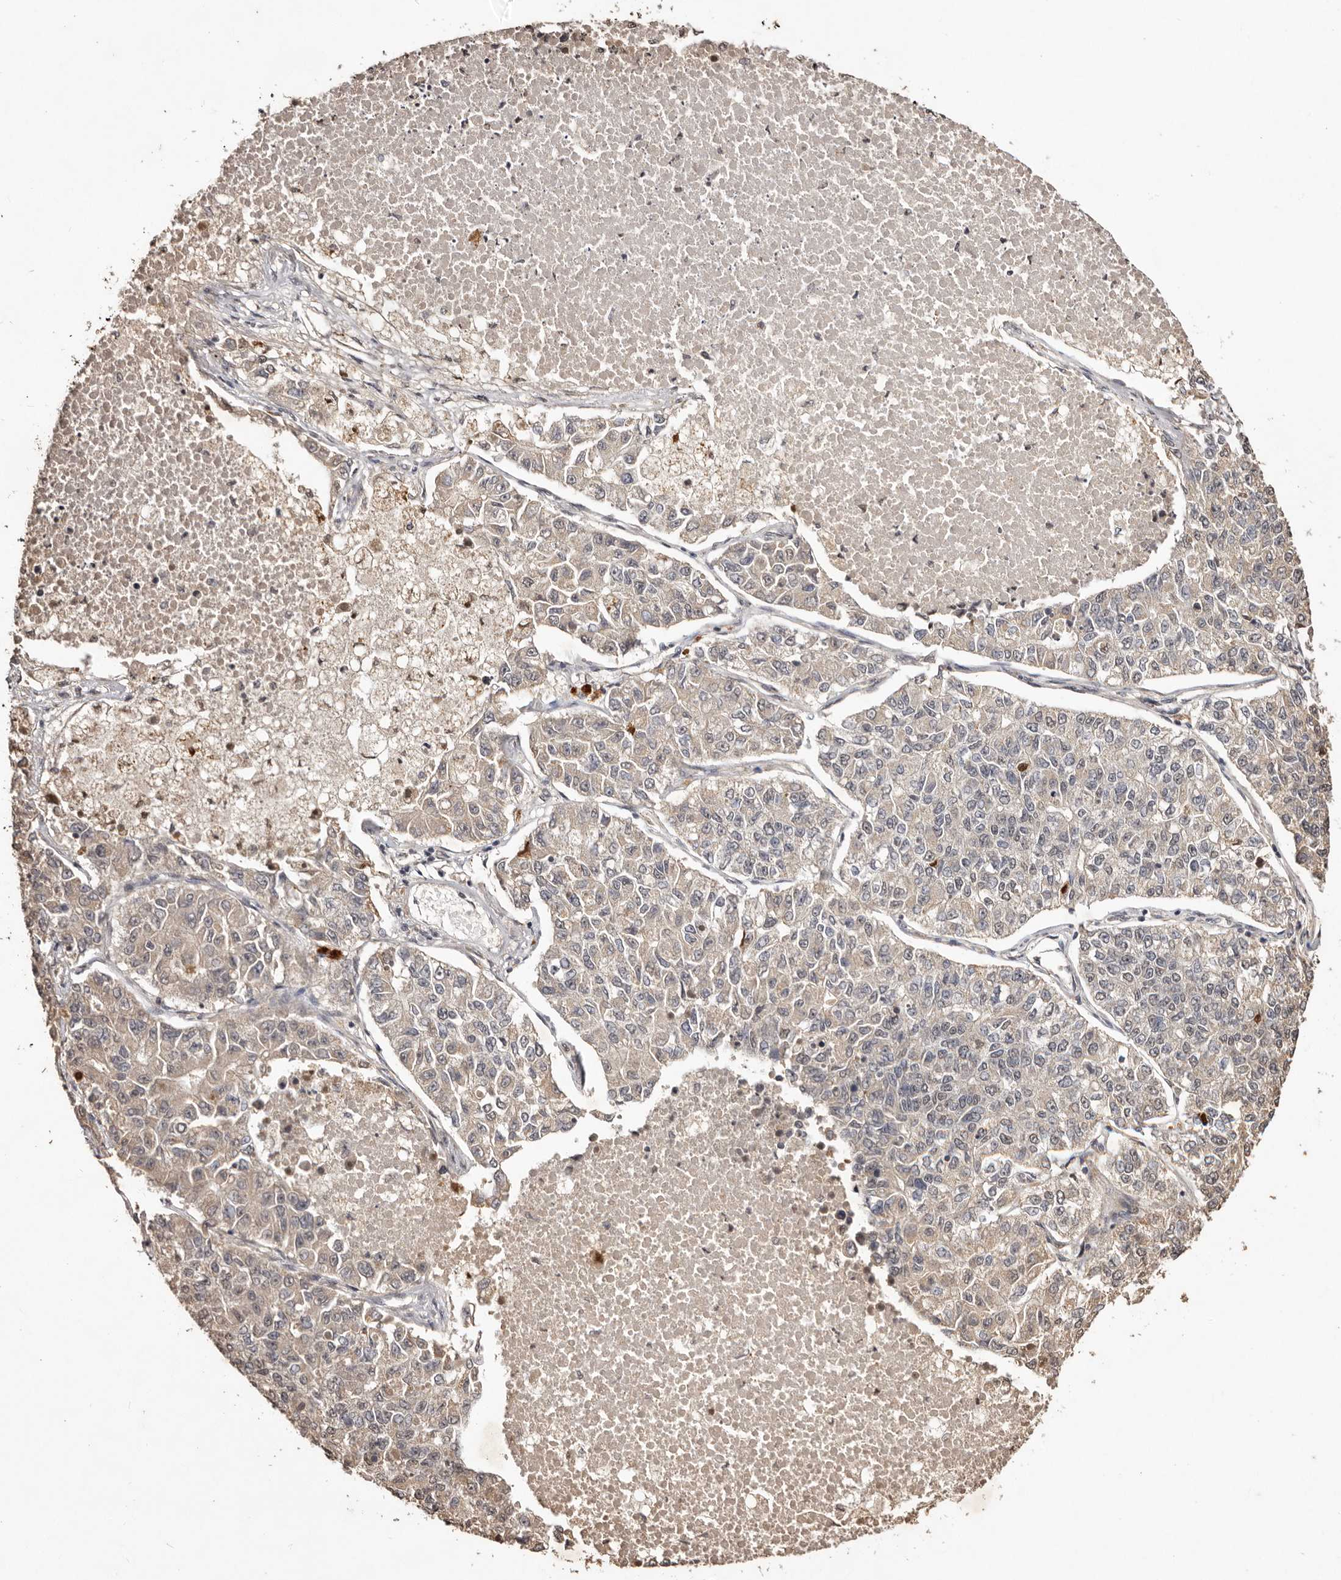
{"staining": {"intensity": "weak", "quantity": "25%-75%", "location": "cytoplasmic/membranous,nuclear"}, "tissue": "lung cancer", "cell_type": "Tumor cells", "image_type": "cancer", "snomed": [{"axis": "morphology", "description": "Adenocarcinoma, NOS"}, {"axis": "topography", "description": "Lung"}], "caption": "Immunohistochemical staining of human lung cancer (adenocarcinoma) reveals low levels of weak cytoplasmic/membranous and nuclear protein expression in approximately 25%-75% of tumor cells.", "gene": "NOTCH1", "patient": {"sex": "male", "age": 49}}